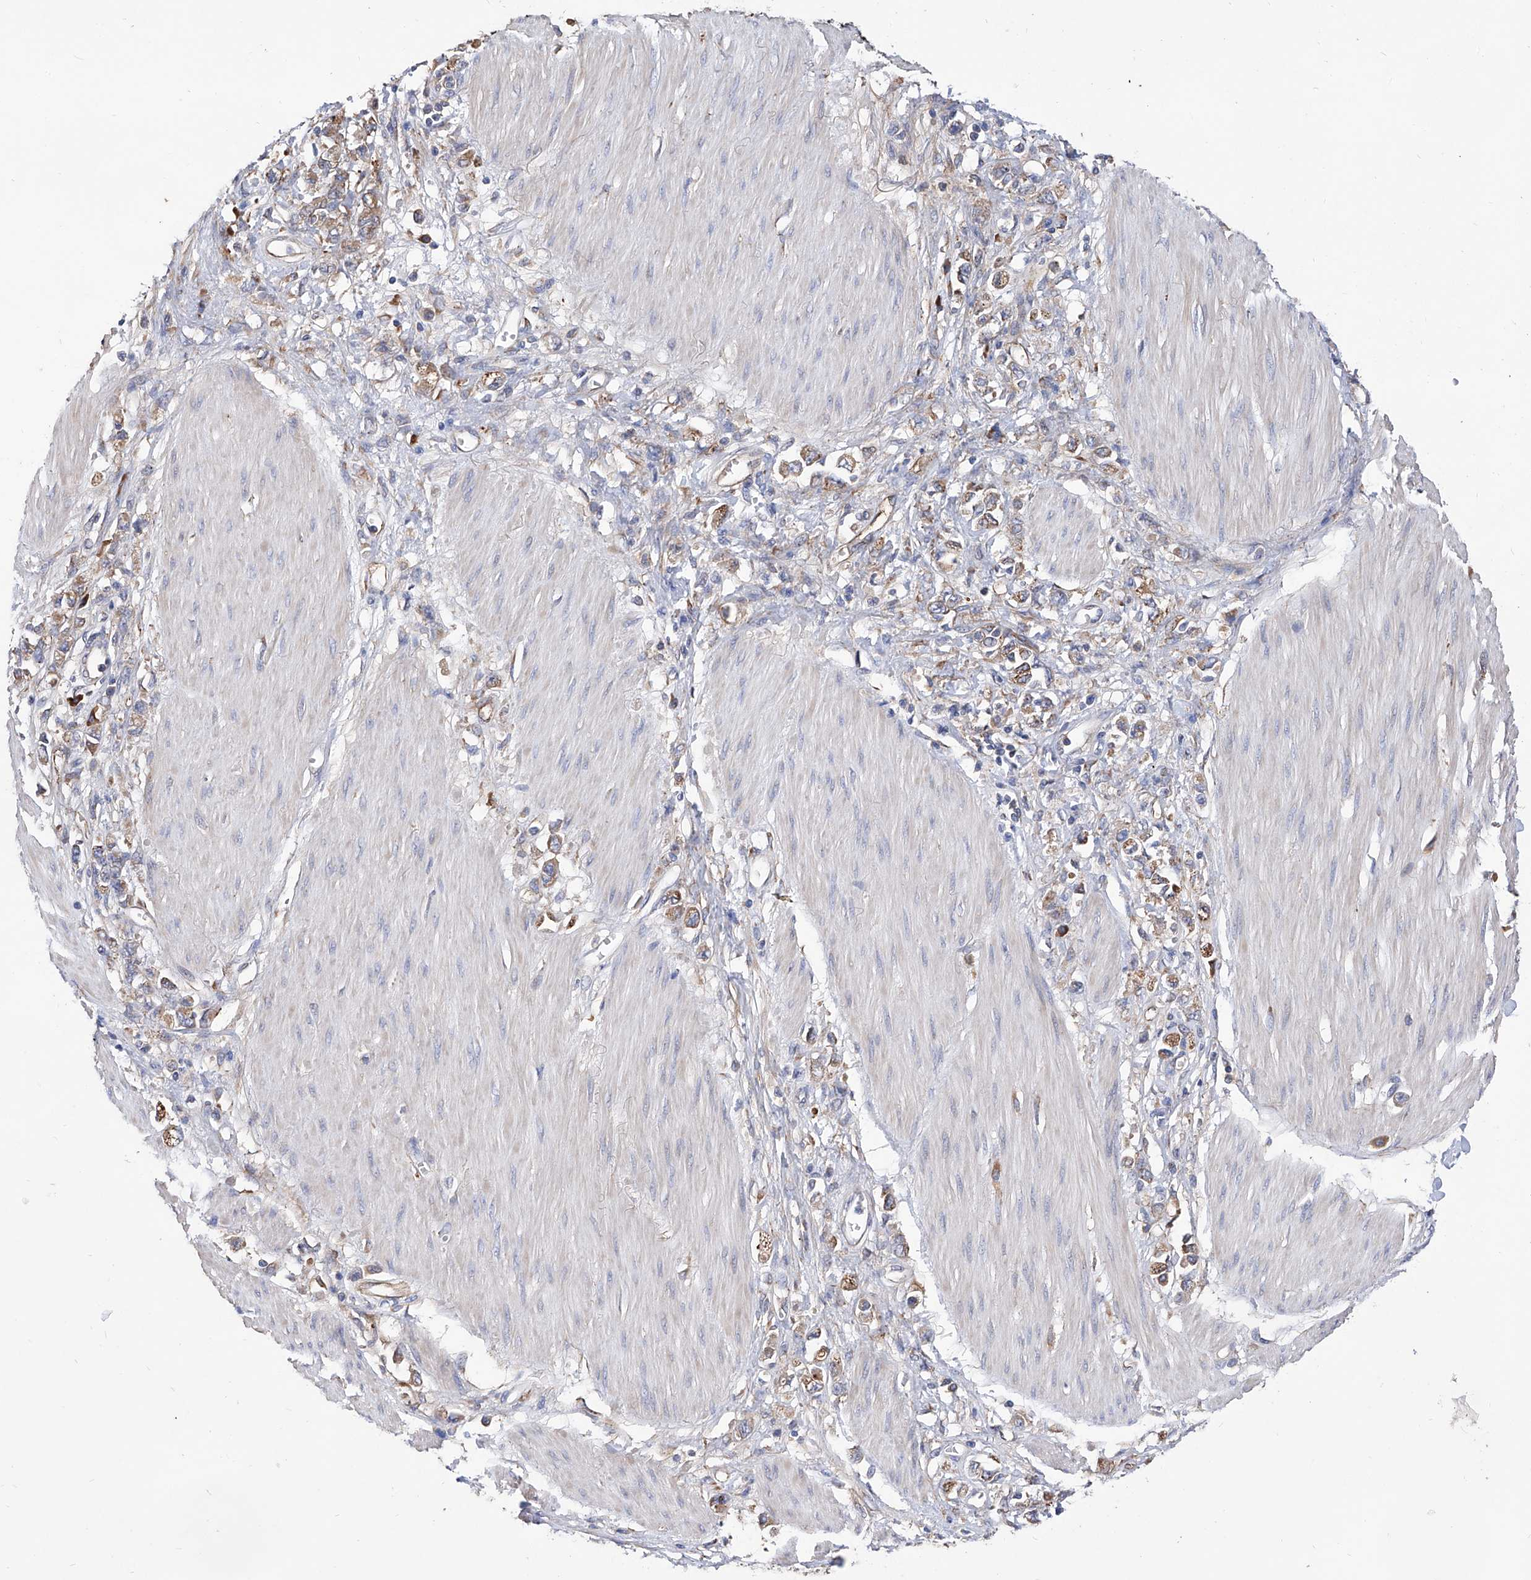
{"staining": {"intensity": "weak", "quantity": ">75%", "location": "cytoplasmic/membranous"}, "tissue": "stomach cancer", "cell_type": "Tumor cells", "image_type": "cancer", "snomed": [{"axis": "morphology", "description": "Adenocarcinoma, NOS"}, {"axis": "topography", "description": "Stomach"}], "caption": "Protein expression analysis of human stomach cancer (adenocarcinoma) reveals weak cytoplasmic/membranous positivity in approximately >75% of tumor cells. (brown staining indicates protein expression, while blue staining denotes nuclei).", "gene": "INPP5B", "patient": {"sex": "female", "age": 76}}